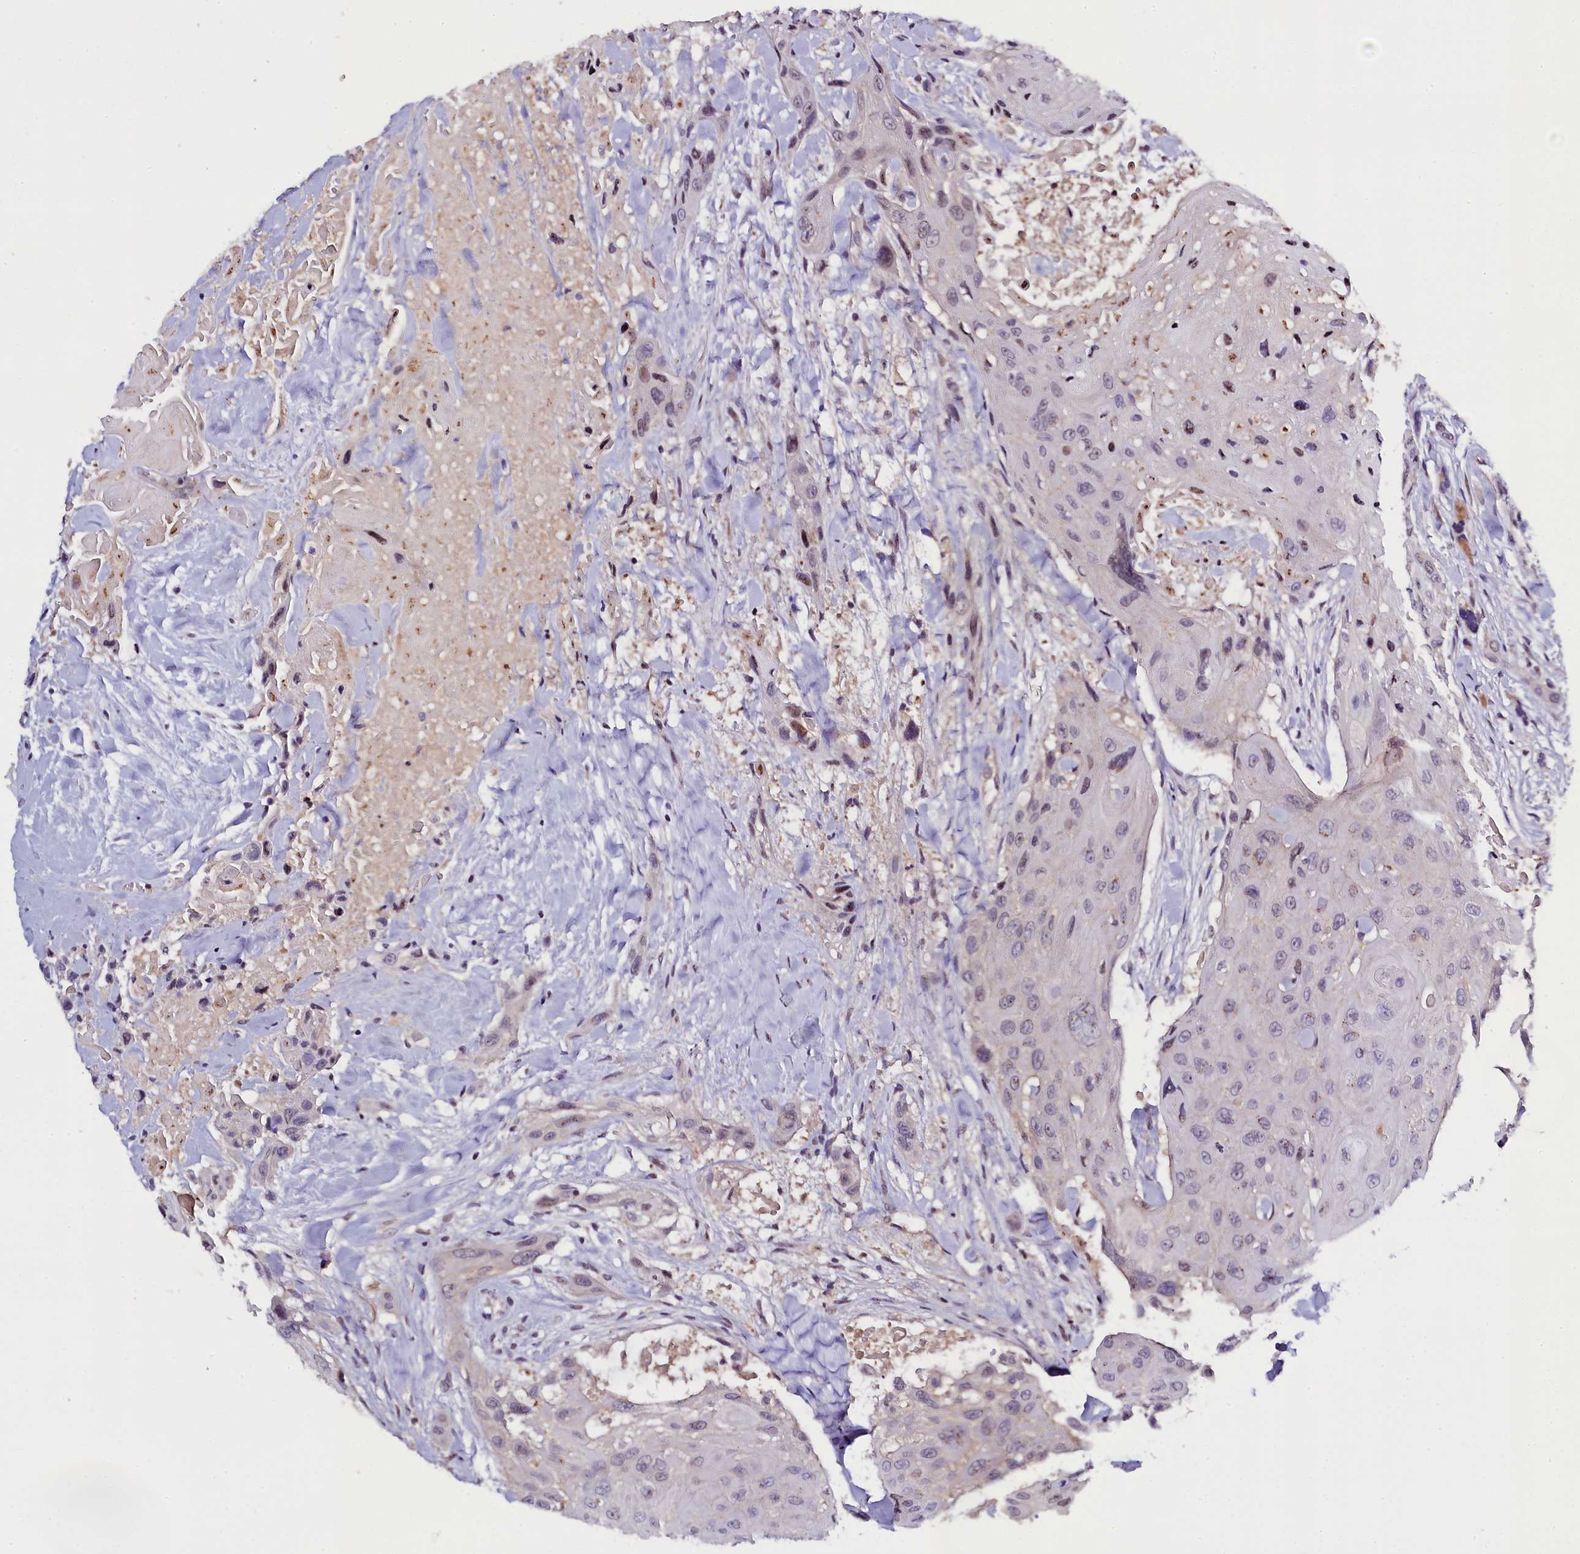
{"staining": {"intensity": "weak", "quantity": "<25%", "location": "nuclear"}, "tissue": "head and neck cancer", "cell_type": "Tumor cells", "image_type": "cancer", "snomed": [{"axis": "morphology", "description": "Squamous cell carcinoma, NOS"}, {"axis": "topography", "description": "Head-Neck"}], "caption": "Photomicrograph shows no significant protein staining in tumor cells of squamous cell carcinoma (head and neck).", "gene": "ENKD1", "patient": {"sex": "male", "age": 81}}